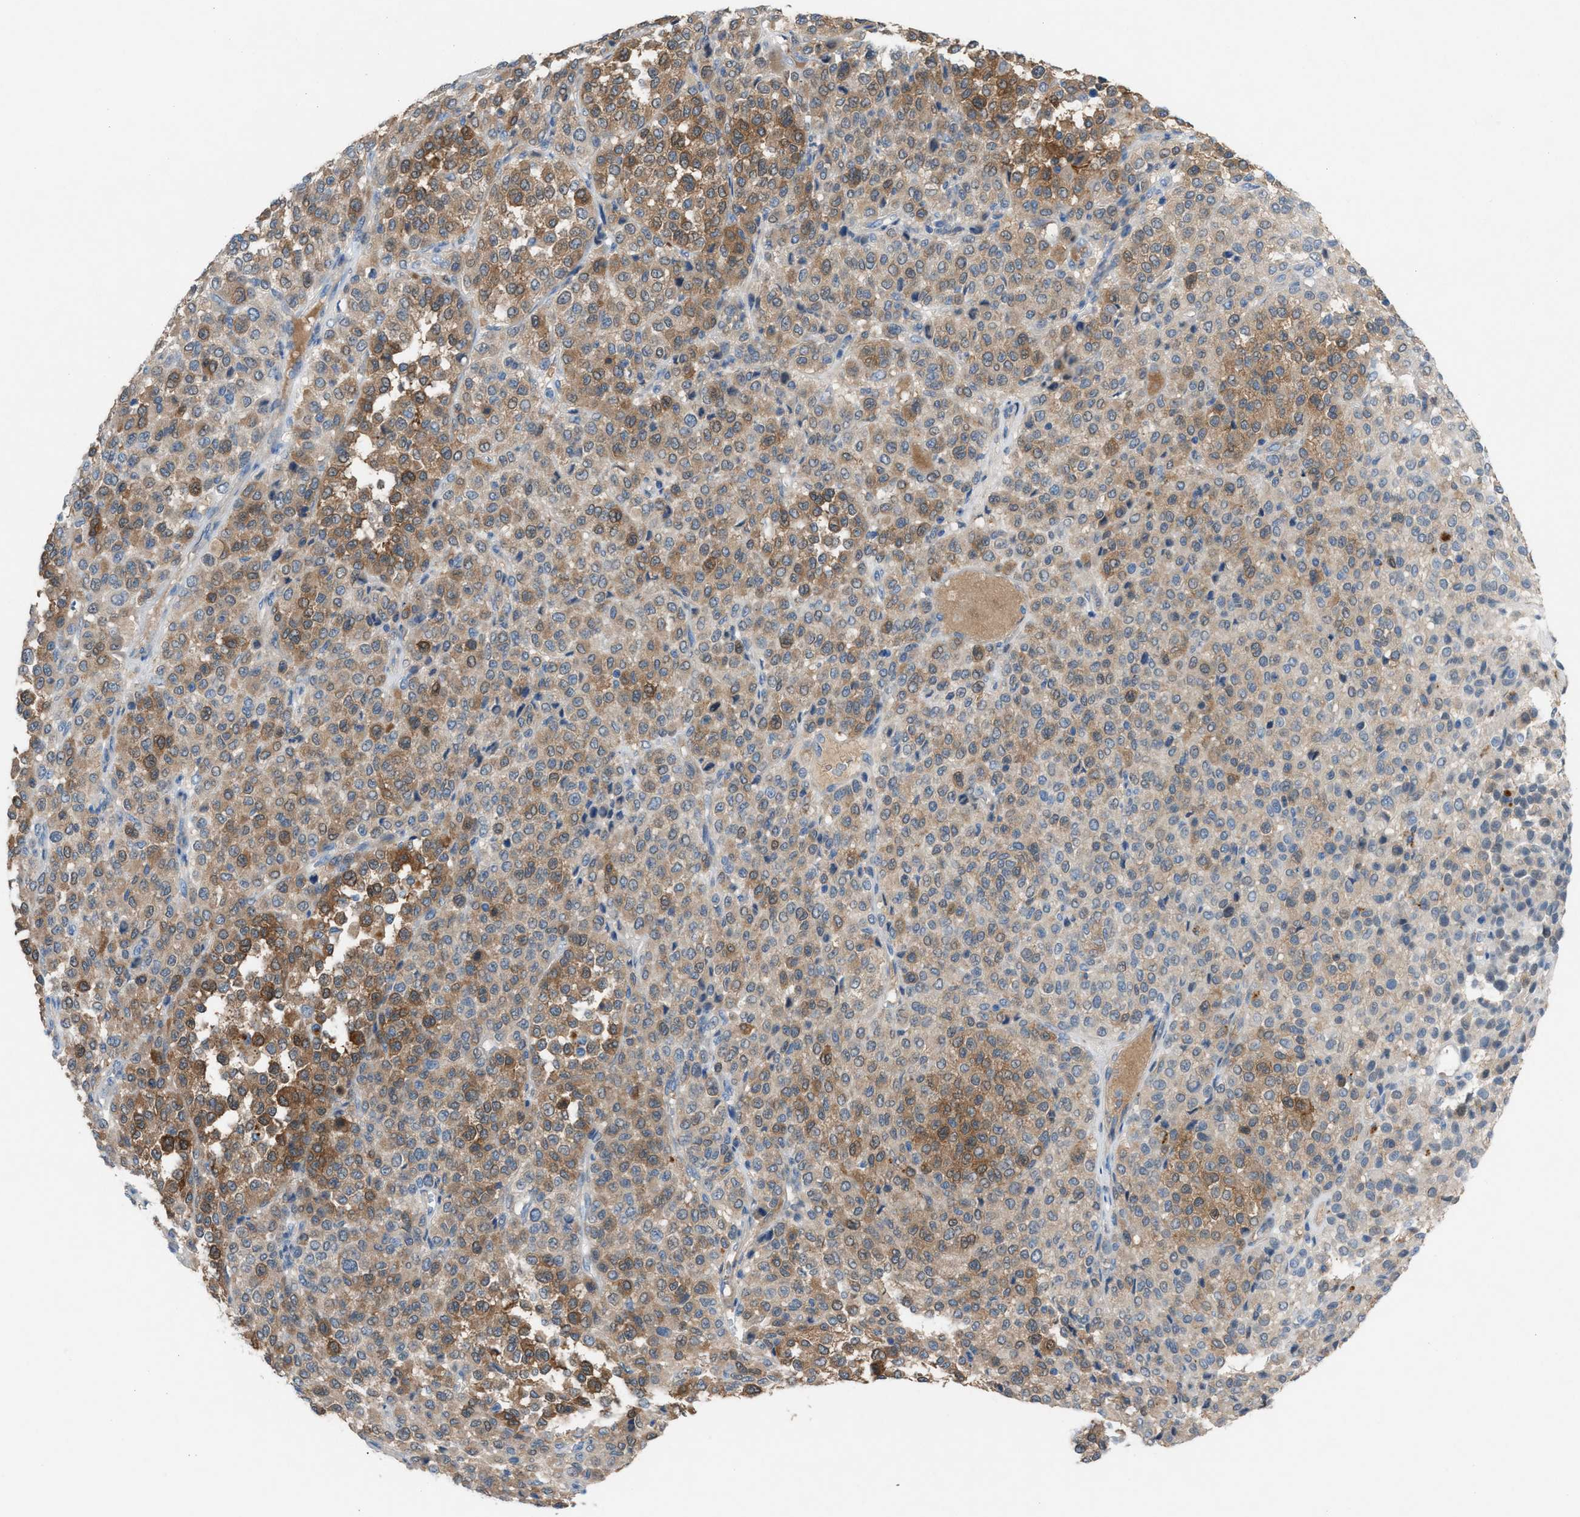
{"staining": {"intensity": "moderate", "quantity": ">75%", "location": "cytoplasmic/membranous"}, "tissue": "melanoma", "cell_type": "Tumor cells", "image_type": "cancer", "snomed": [{"axis": "morphology", "description": "Malignant melanoma, Metastatic site"}, {"axis": "topography", "description": "Pancreas"}], "caption": "Malignant melanoma (metastatic site) tissue reveals moderate cytoplasmic/membranous expression in about >75% of tumor cells, visualized by immunohistochemistry. Immunohistochemistry (ihc) stains the protein in brown and the nuclei are stained blue.", "gene": "ASPA", "patient": {"sex": "female", "age": 30}}